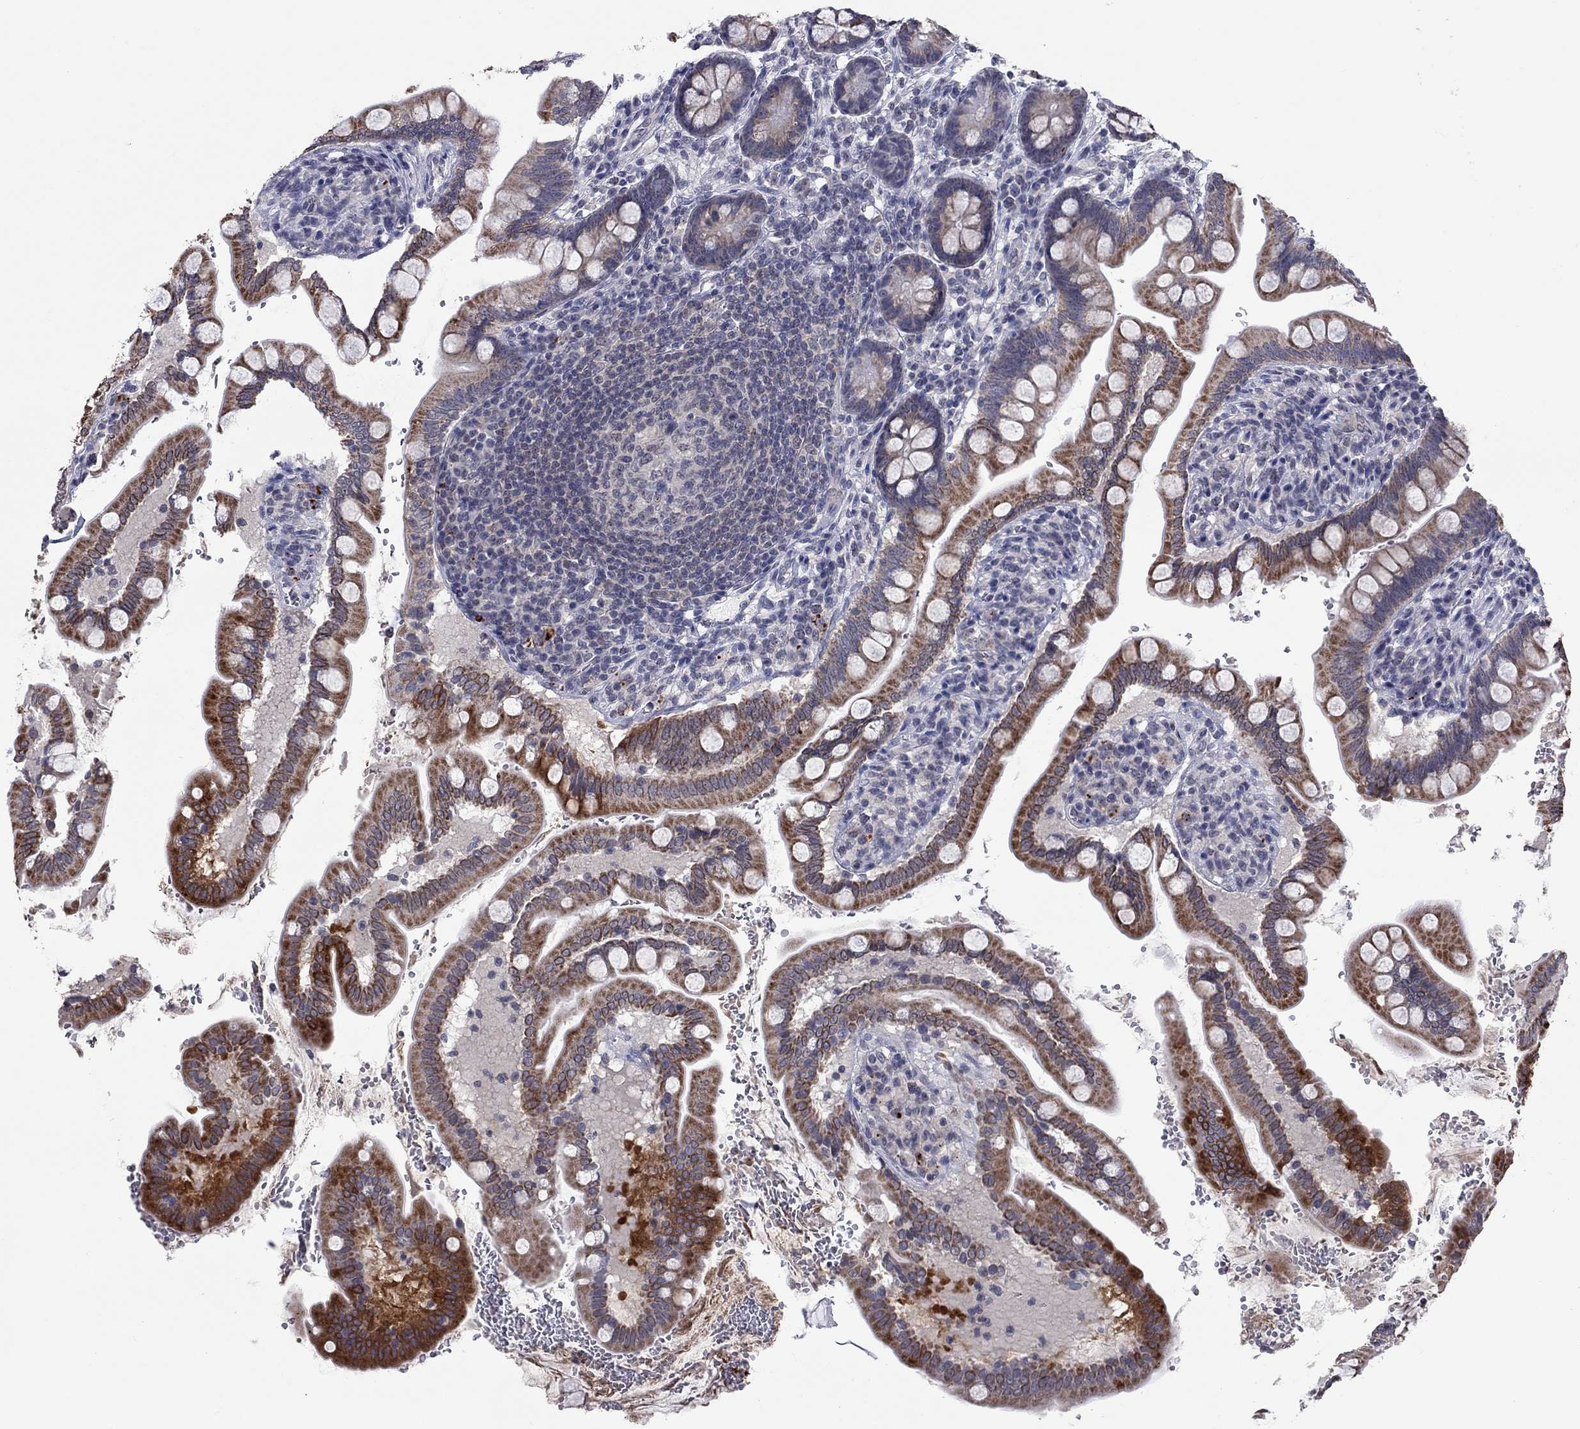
{"staining": {"intensity": "strong", "quantity": ">75%", "location": "cytoplasmic/membranous"}, "tissue": "small intestine", "cell_type": "Glandular cells", "image_type": "normal", "snomed": [{"axis": "morphology", "description": "Normal tissue, NOS"}, {"axis": "topography", "description": "Small intestine"}], "caption": "Immunohistochemistry of normal small intestine exhibits high levels of strong cytoplasmic/membranous staining in approximately >75% of glandular cells.", "gene": "SHOC2", "patient": {"sex": "female", "age": 56}}